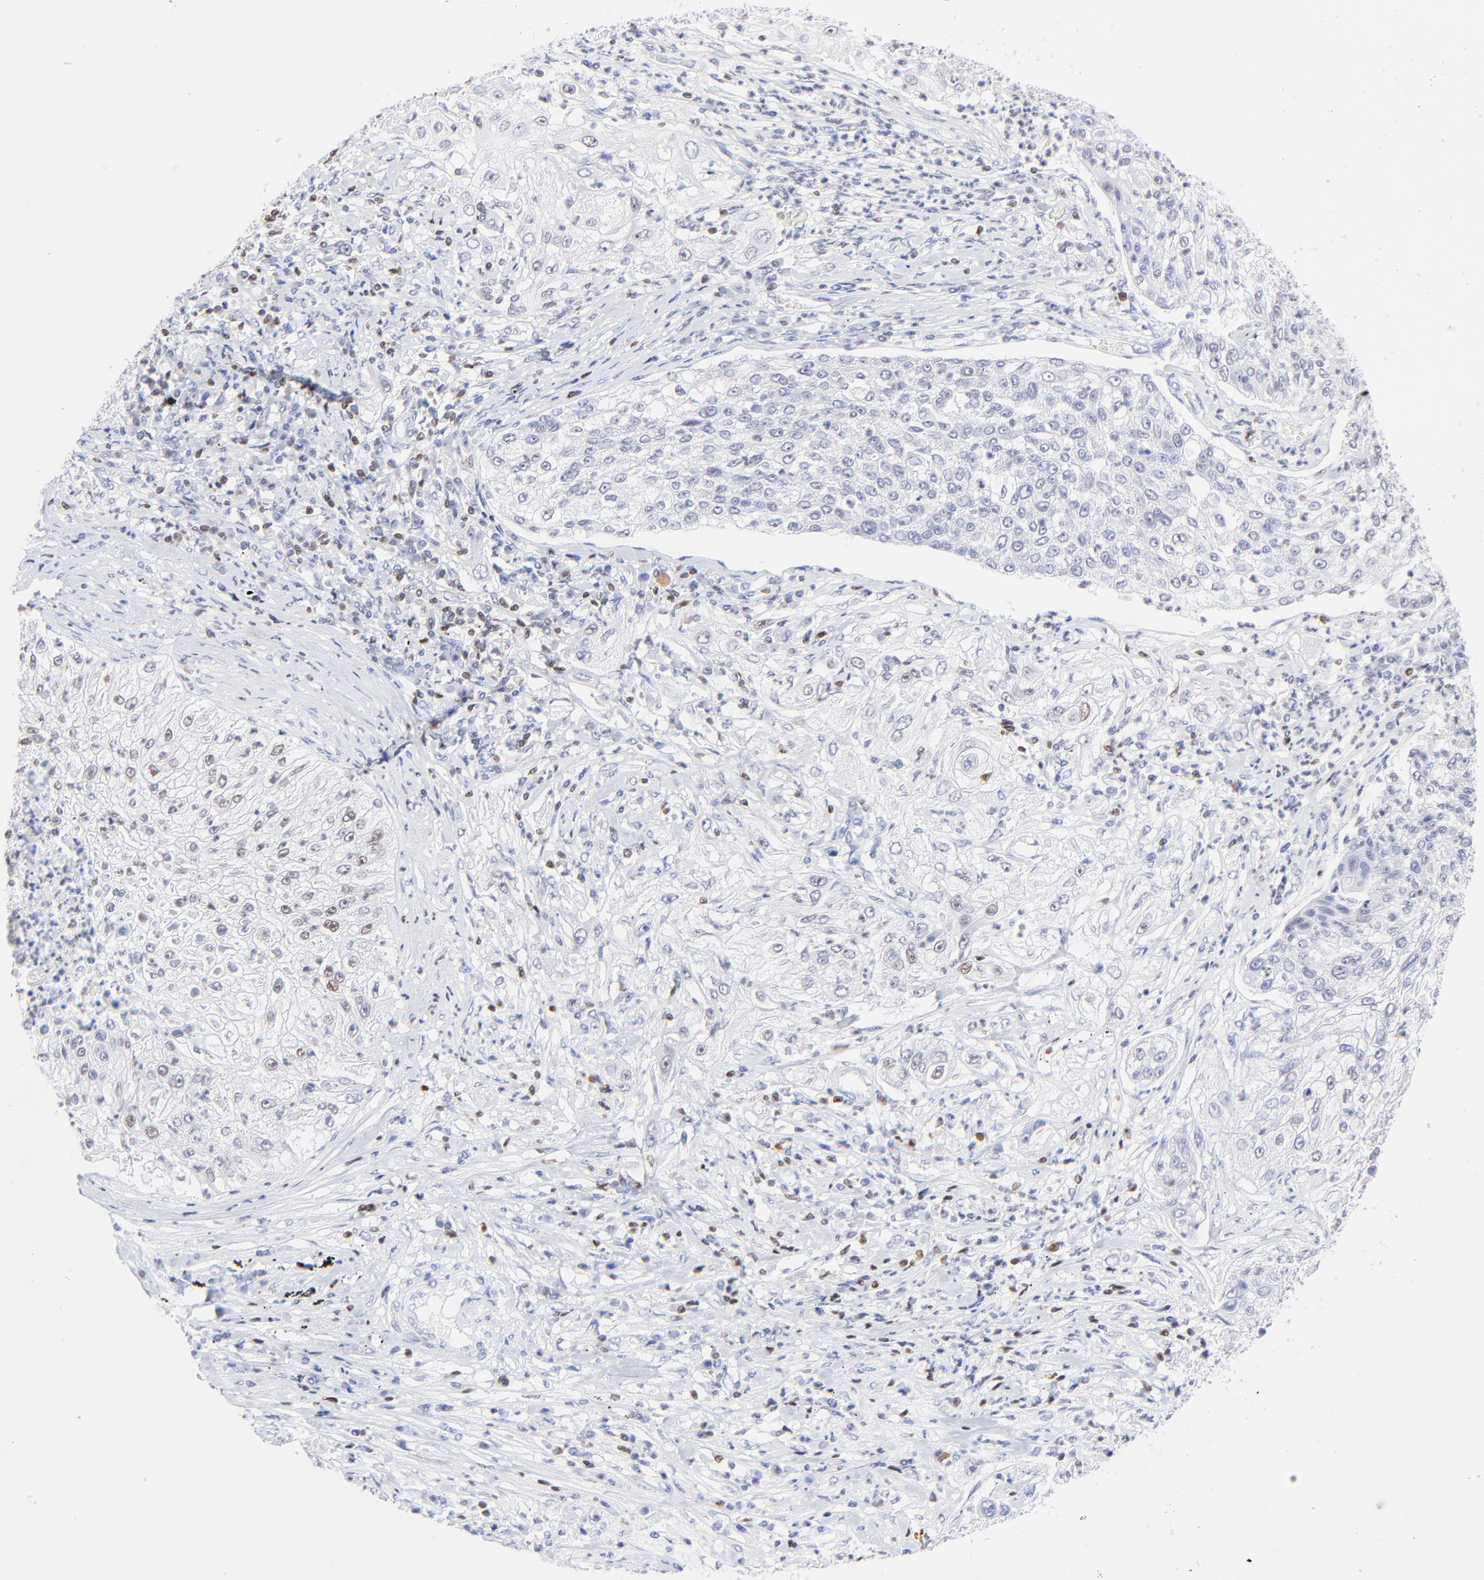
{"staining": {"intensity": "negative", "quantity": "none", "location": "none"}, "tissue": "lung cancer", "cell_type": "Tumor cells", "image_type": "cancer", "snomed": [{"axis": "morphology", "description": "Inflammation, NOS"}, {"axis": "morphology", "description": "Squamous cell carcinoma, NOS"}, {"axis": "topography", "description": "Lymph node"}, {"axis": "topography", "description": "Soft tissue"}, {"axis": "topography", "description": "Lung"}], "caption": "Immunohistochemistry photomicrograph of neoplastic tissue: human lung squamous cell carcinoma stained with DAB (3,3'-diaminobenzidine) reveals no significant protein expression in tumor cells.", "gene": "ZAP70", "patient": {"sex": "male", "age": 66}}